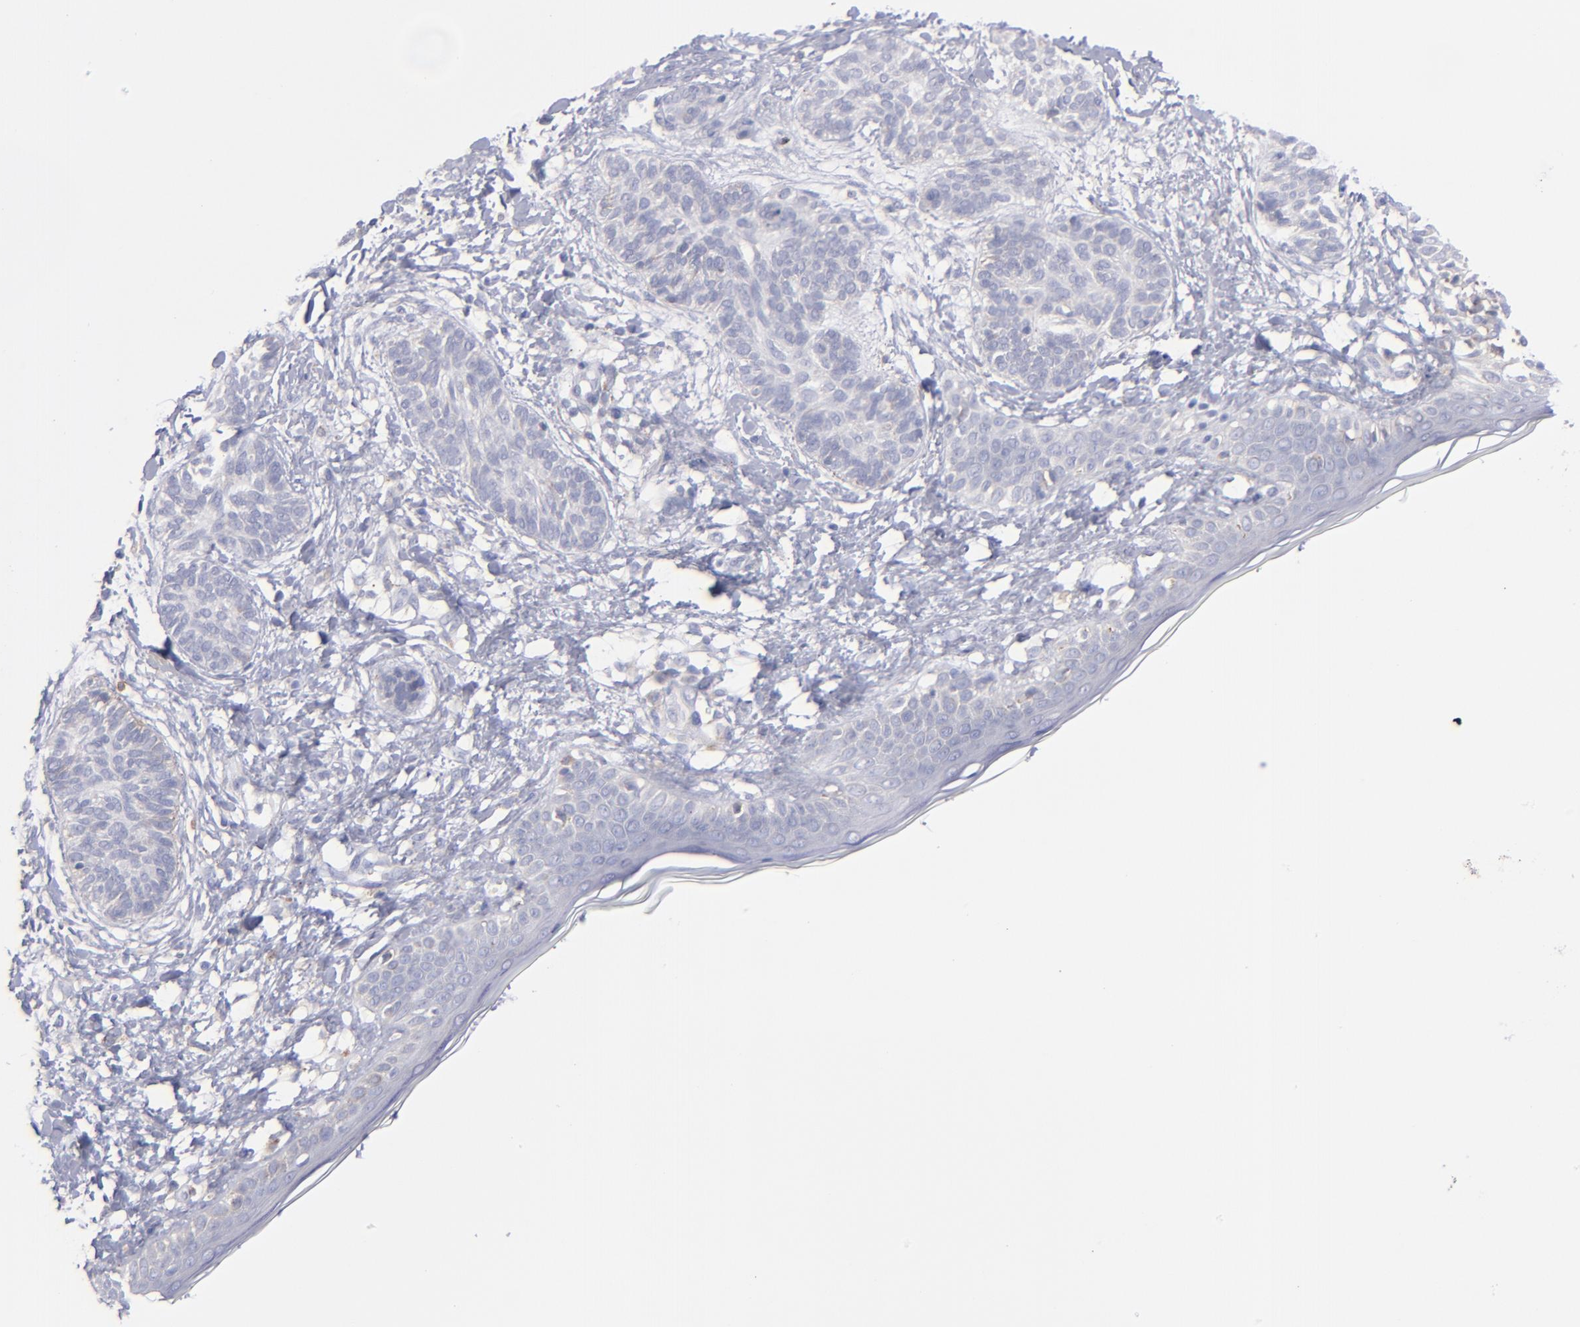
{"staining": {"intensity": "negative", "quantity": "none", "location": "none"}, "tissue": "skin cancer", "cell_type": "Tumor cells", "image_type": "cancer", "snomed": [{"axis": "morphology", "description": "Normal tissue, NOS"}, {"axis": "morphology", "description": "Basal cell carcinoma"}, {"axis": "topography", "description": "Skin"}], "caption": "IHC photomicrograph of neoplastic tissue: skin basal cell carcinoma stained with DAB (3,3'-diaminobenzidine) shows no significant protein staining in tumor cells.", "gene": "MFGE8", "patient": {"sex": "male", "age": 63}}